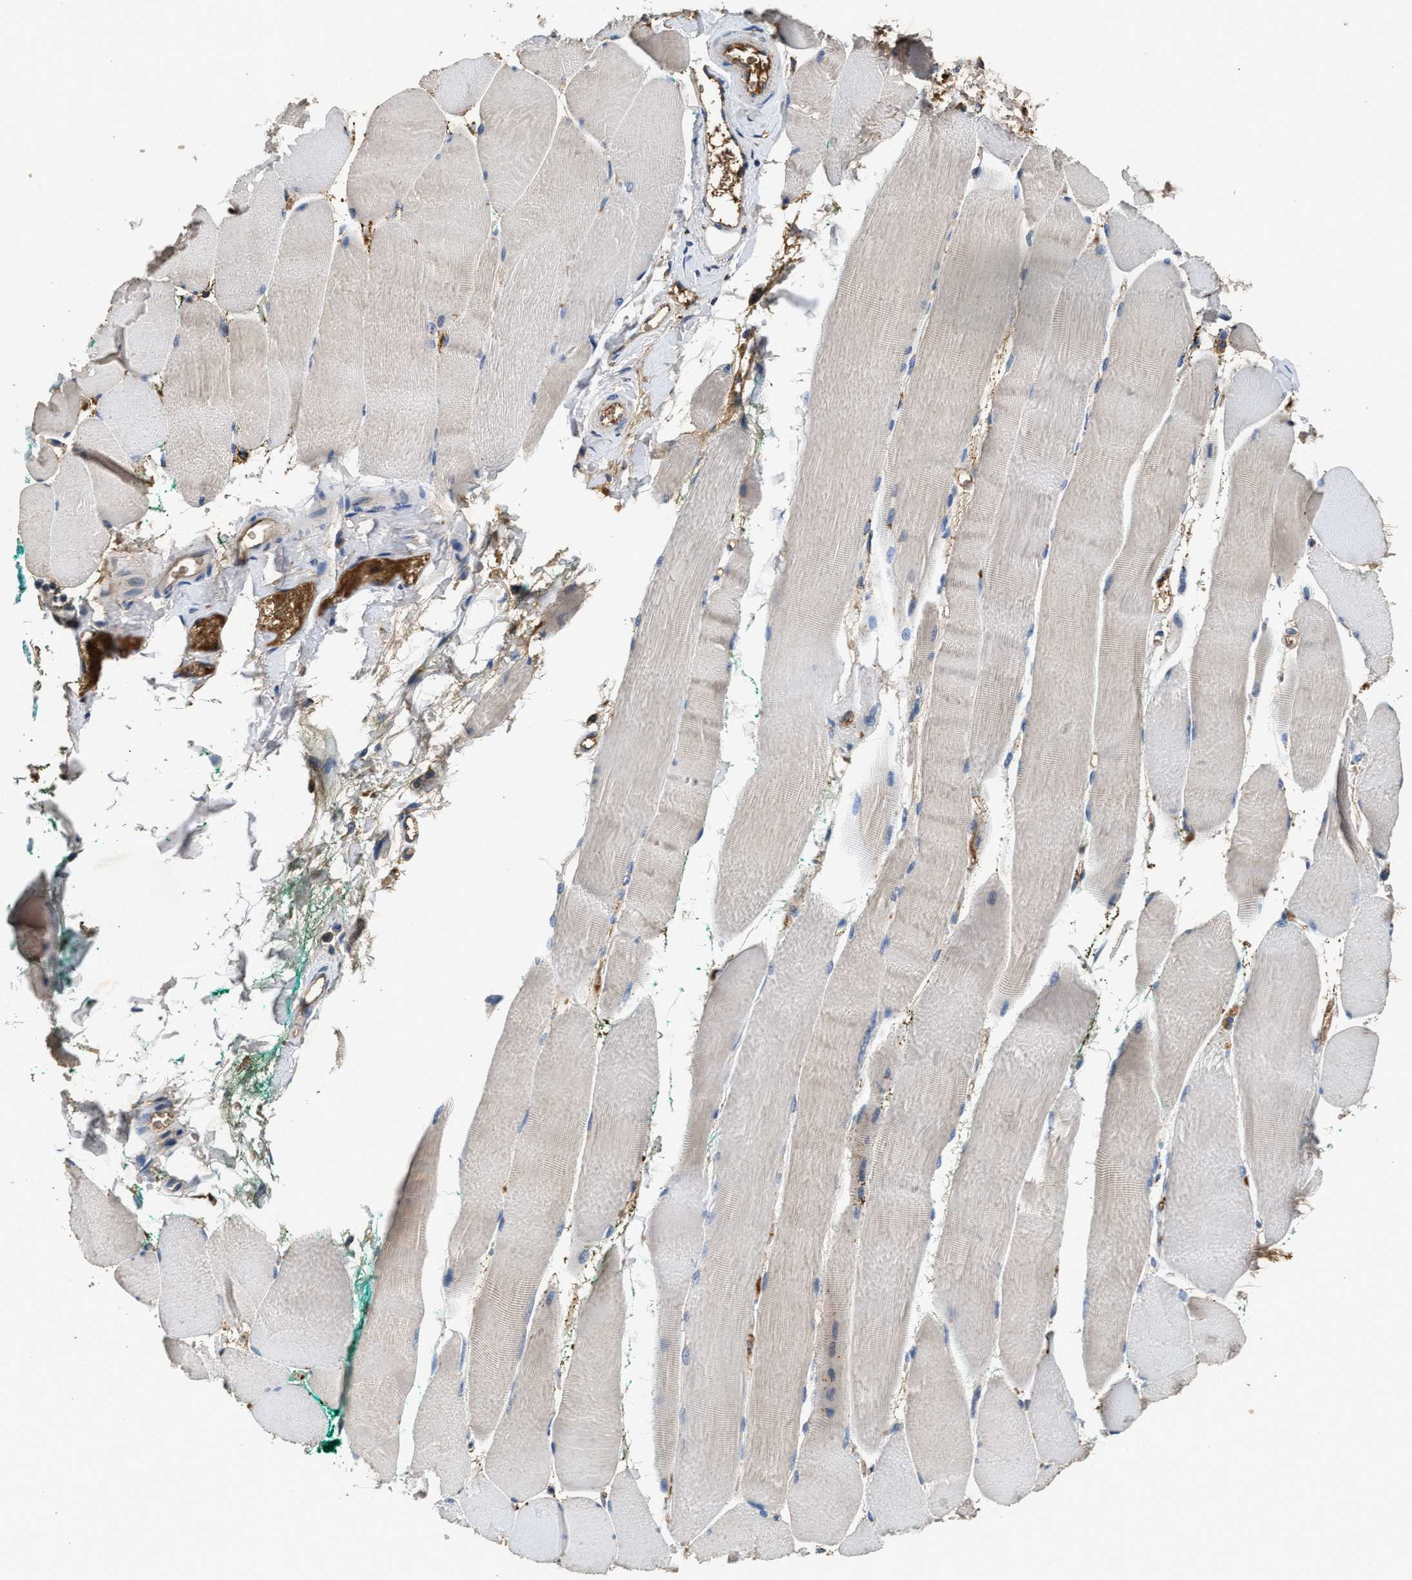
{"staining": {"intensity": "negative", "quantity": "none", "location": "none"}, "tissue": "skeletal muscle", "cell_type": "Myocytes", "image_type": "normal", "snomed": [{"axis": "morphology", "description": "Normal tissue, NOS"}, {"axis": "morphology", "description": "Squamous cell carcinoma, NOS"}, {"axis": "topography", "description": "Skeletal muscle"}], "caption": "The image displays no significant positivity in myocytes of skeletal muscle. Nuclei are stained in blue.", "gene": "C3", "patient": {"sex": "male", "age": 51}}